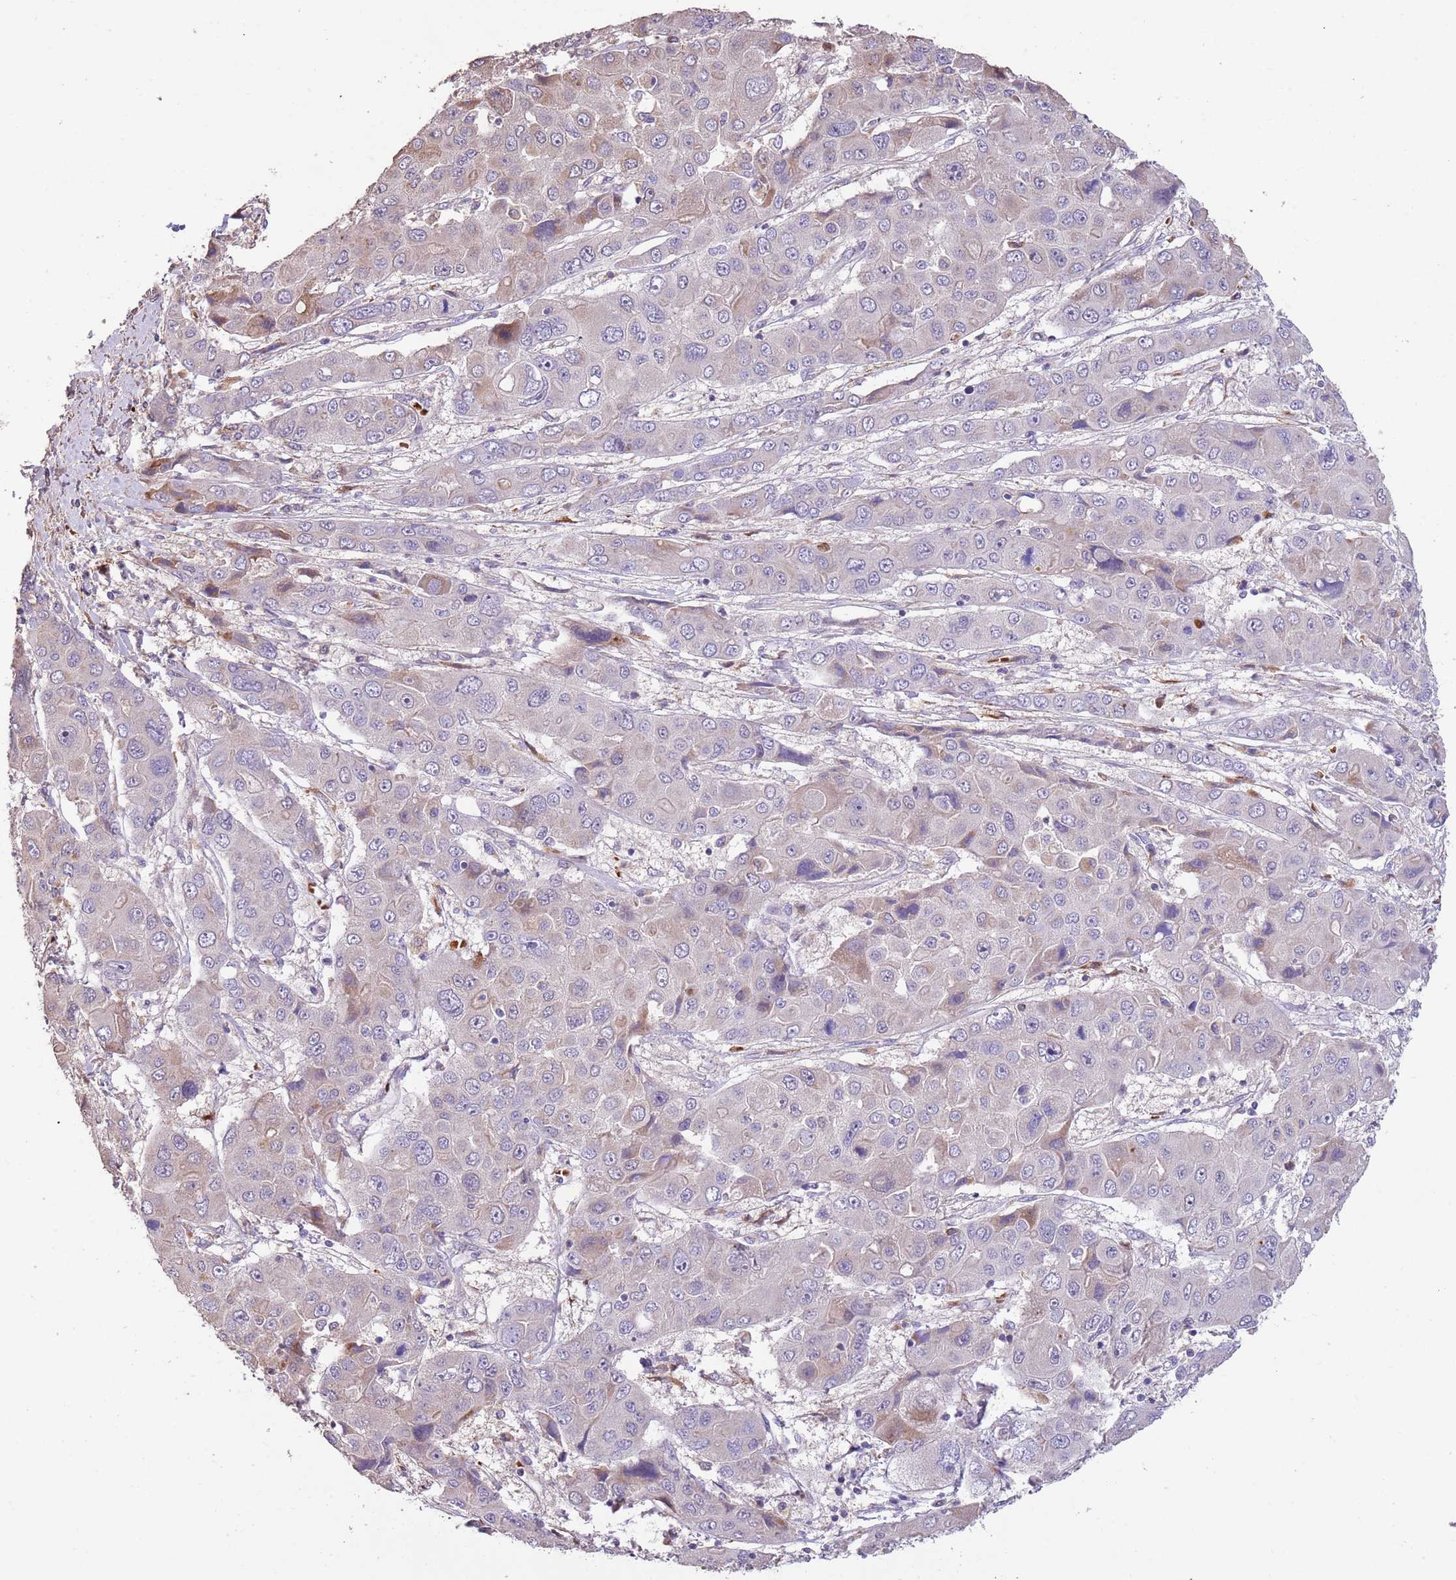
{"staining": {"intensity": "weak", "quantity": "<25%", "location": "cytoplasmic/membranous"}, "tissue": "liver cancer", "cell_type": "Tumor cells", "image_type": "cancer", "snomed": [{"axis": "morphology", "description": "Cholangiocarcinoma"}, {"axis": "topography", "description": "Liver"}], "caption": "High power microscopy micrograph of an immunohistochemistry image of cholangiocarcinoma (liver), revealing no significant expression in tumor cells.", "gene": "PIGA", "patient": {"sex": "male", "age": 67}}